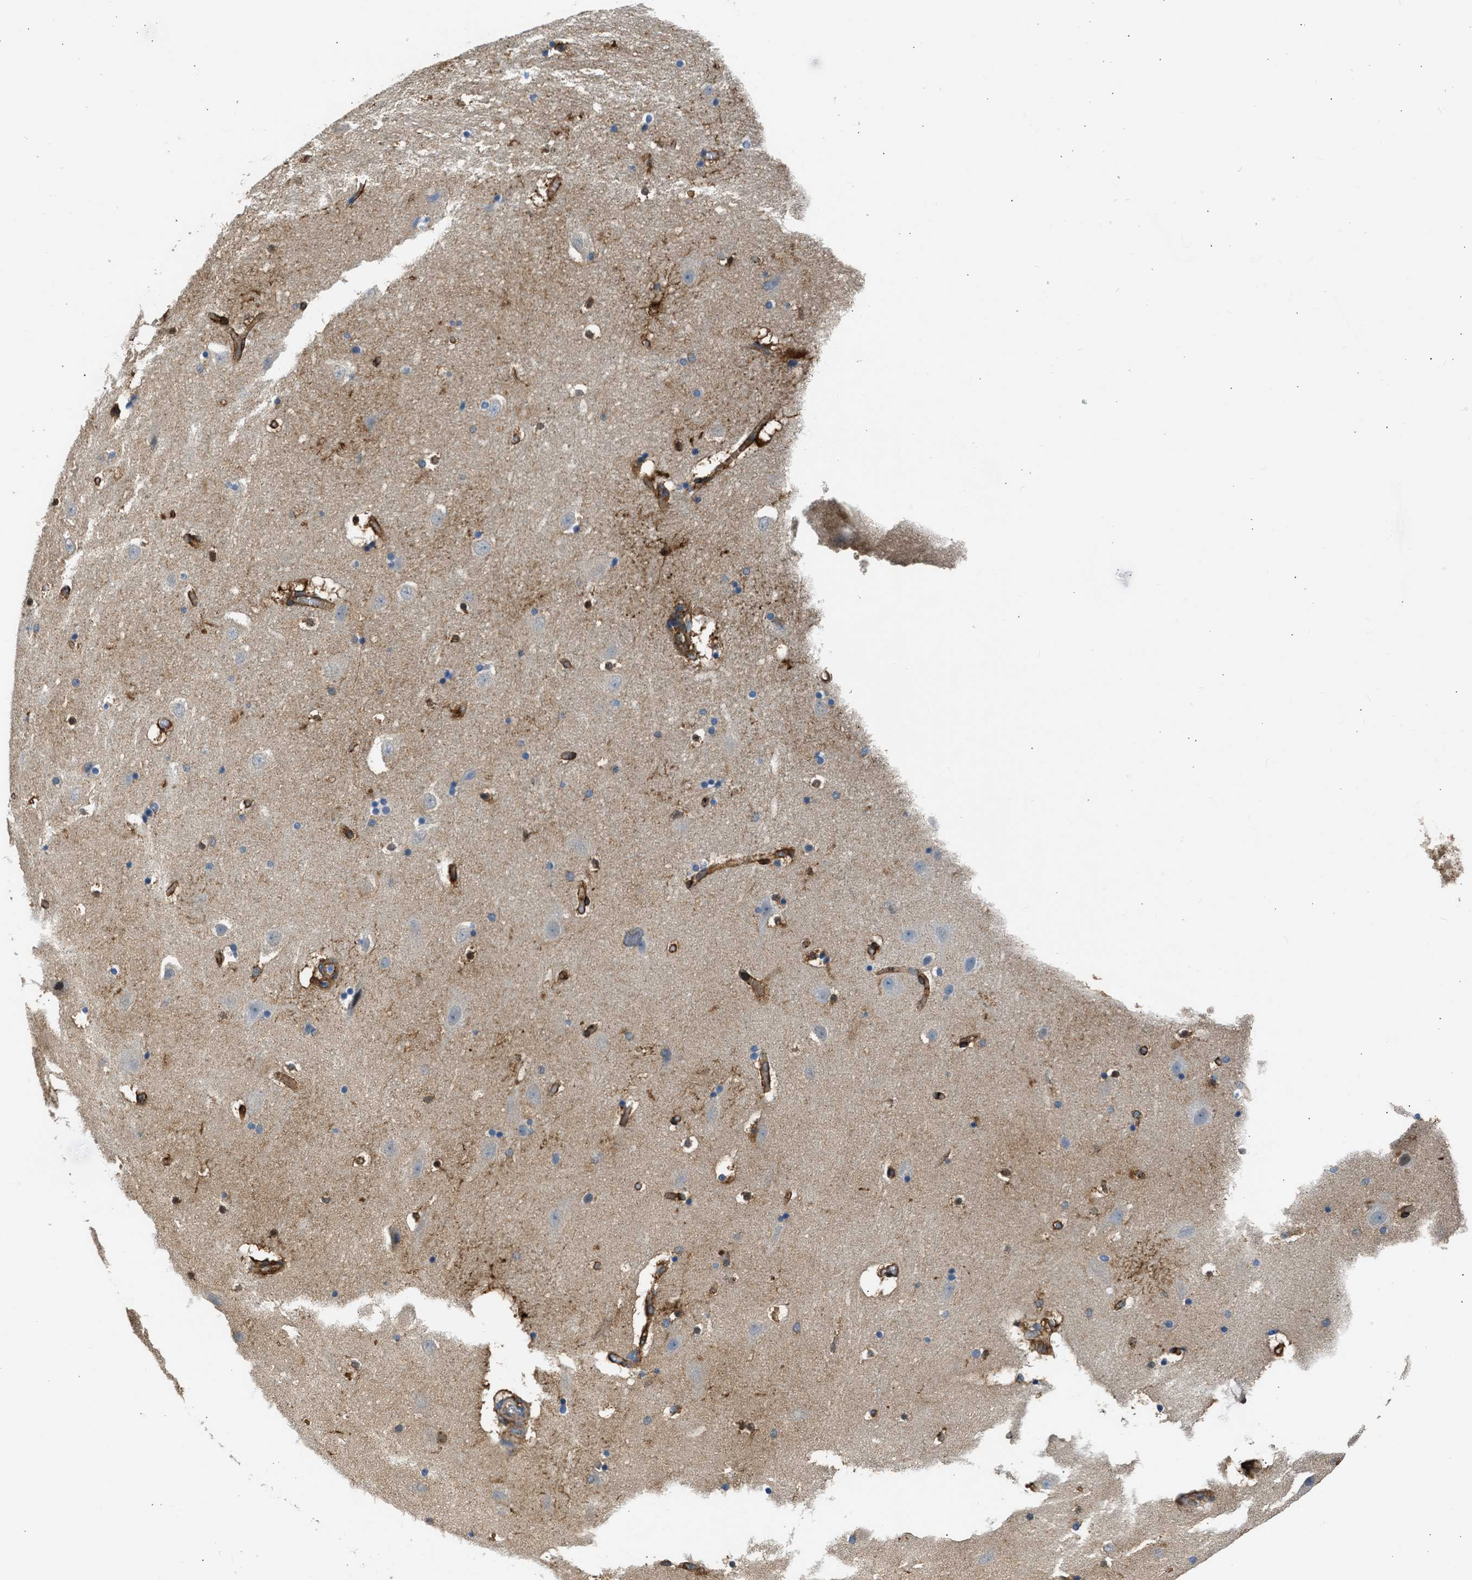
{"staining": {"intensity": "strong", "quantity": "25%-75%", "location": "cytoplasmic/membranous"}, "tissue": "hippocampus", "cell_type": "Glial cells", "image_type": "normal", "snomed": [{"axis": "morphology", "description": "Normal tissue, NOS"}, {"axis": "topography", "description": "Hippocampus"}], "caption": "Strong cytoplasmic/membranous positivity for a protein is seen in about 25%-75% of glial cells of unremarkable hippocampus using immunohistochemistry.", "gene": "SEPTIN2", "patient": {"sex": "male", "age": 45}}